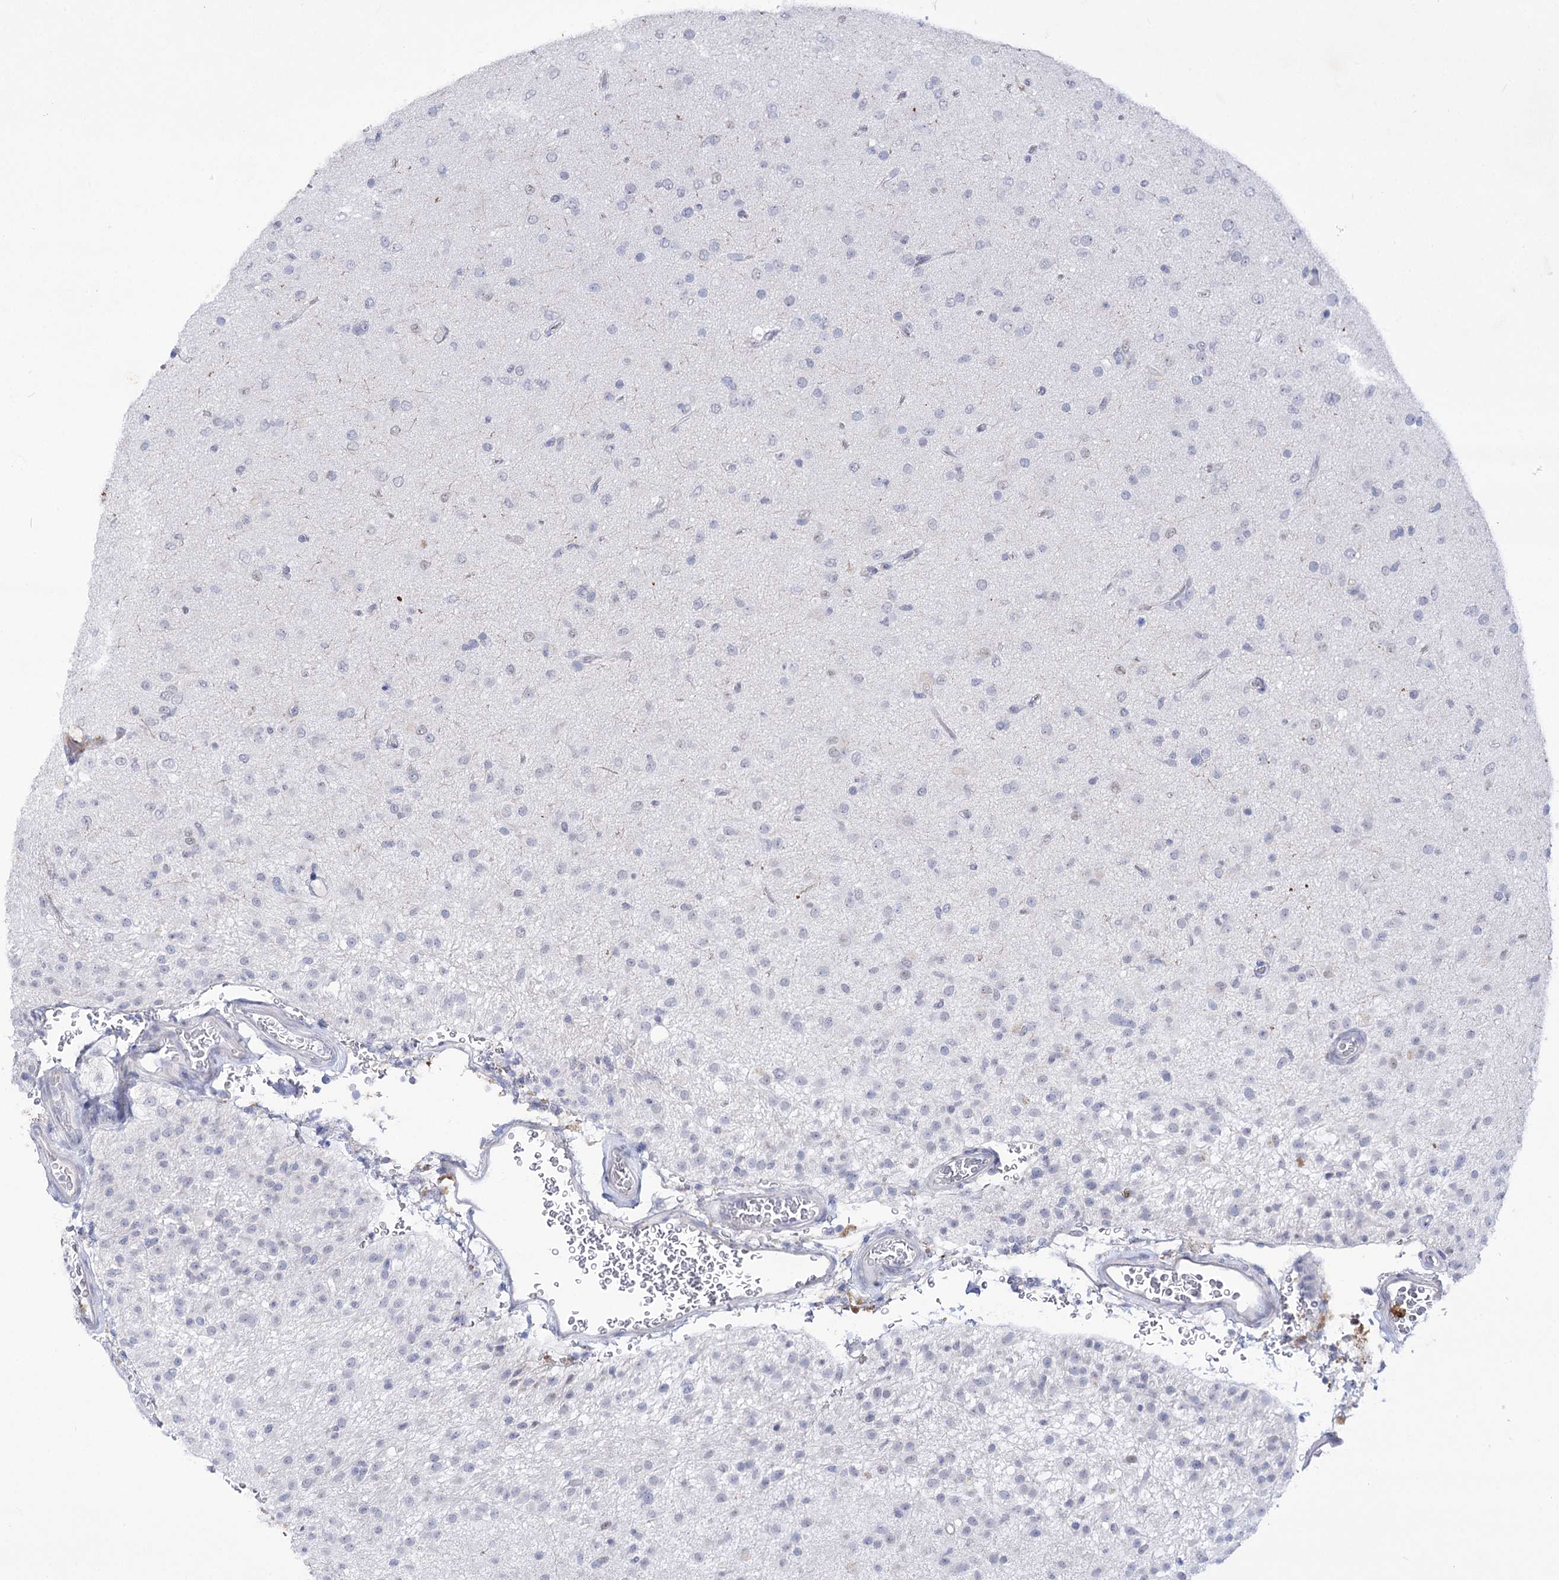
{"staining": {"intensity": "negative", "quantity": "none", "location": "none"}, "tissue": "glioma", "cell_type": "Tumor cells", "image_type": "cancer", "snomed": [{"axis": "morphology", "description": "Glioma, malignant, Low grade"}, {"axis": "topography", "description": "Brain"}], "caption": "This is a photomicrograph of immunohistochemistry (IHC) staining of glioma, which shows no positivity in tumor cells.", "gene": "ATP10B", "patient": {"sex": "male", "age": 65}}